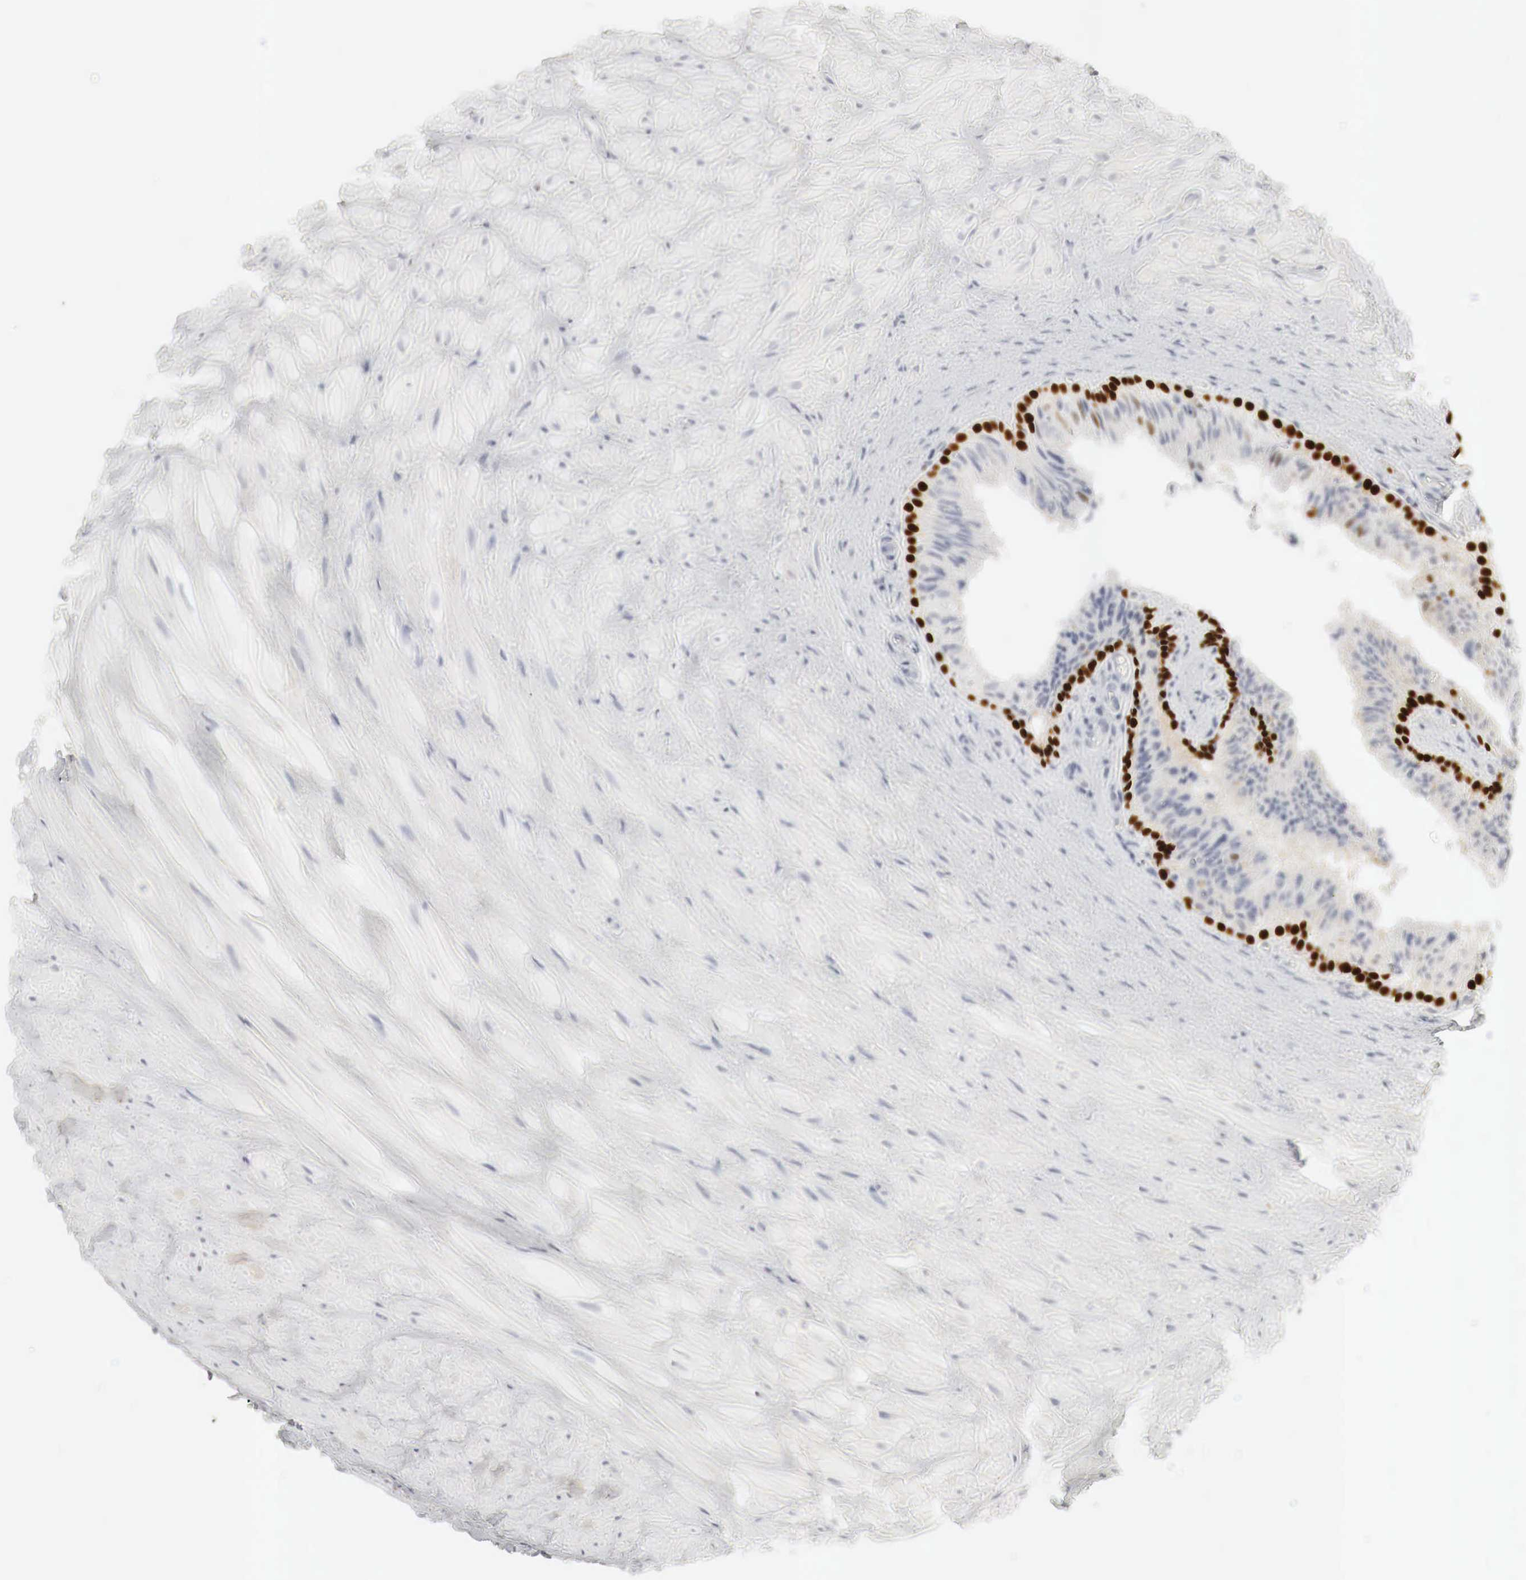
{"staining": {"intensity": "strong", "quantity": "25%-75%", "location": "nuclear"}, "tissue": "epididymis", "cell_type": "Glandular cells", "image_type": "normal", "snomed": [{"axis": "morphology", "description": "Normal tissue, NOS"}, {"axis": "topography", "description": "Epididymis"}], "caption": "Glandular cells demonstrate high levels of strong nuclear staining in approximately 25%-75% of cells in unremarkable epididymis.", "gene": "TP63", "patient": {"sex": "male", "age": 37}}